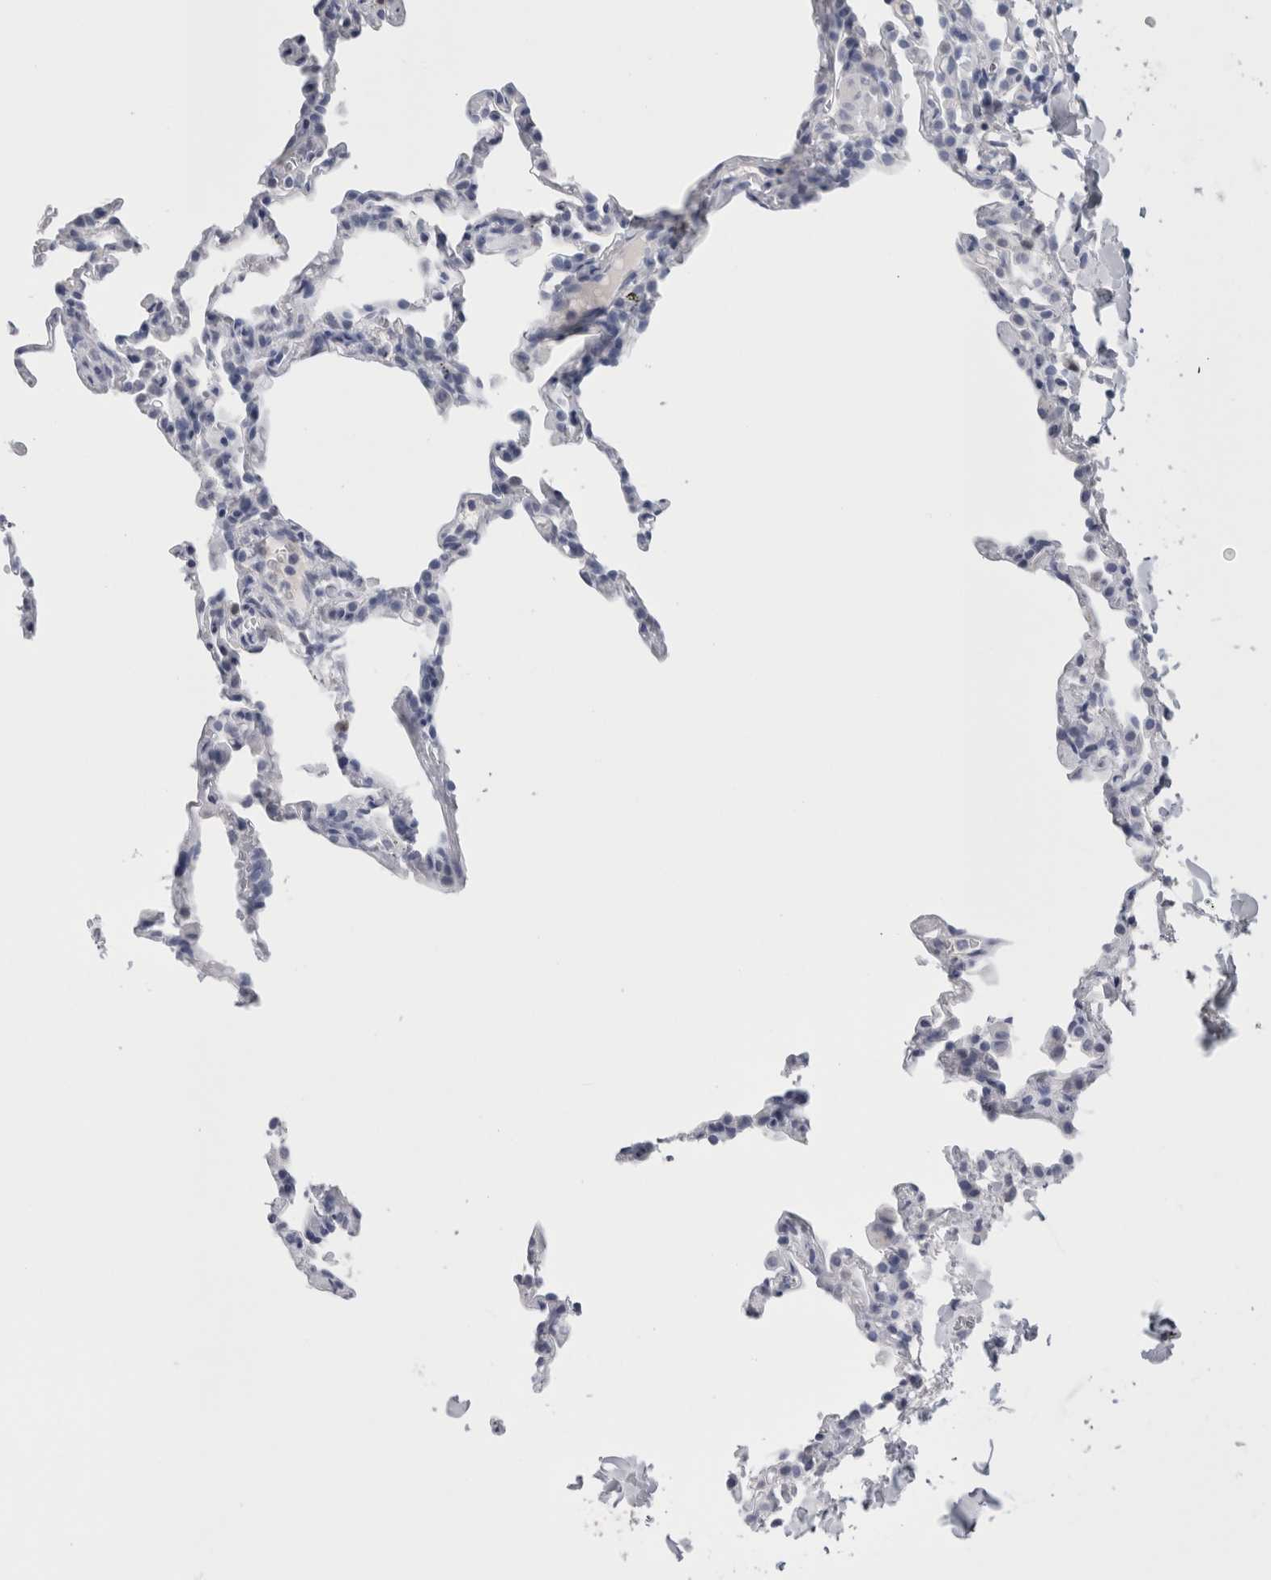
{"staining": {"intensity": "negative", "quantity": "none", "location": "none"}, "tissue": "lung", "cell_type": "Alveolar cells", "image_type": "normal", "snomed": [{"axis": "morphology", "description": "Normal tissue, NOS"}, {"axis": "topography", "description": "Lung"}], "caption": "Alveolar cells show no significant expression in benign lung.", "gene": "CA8", "patient": {"sex": "male", "age": 20}}